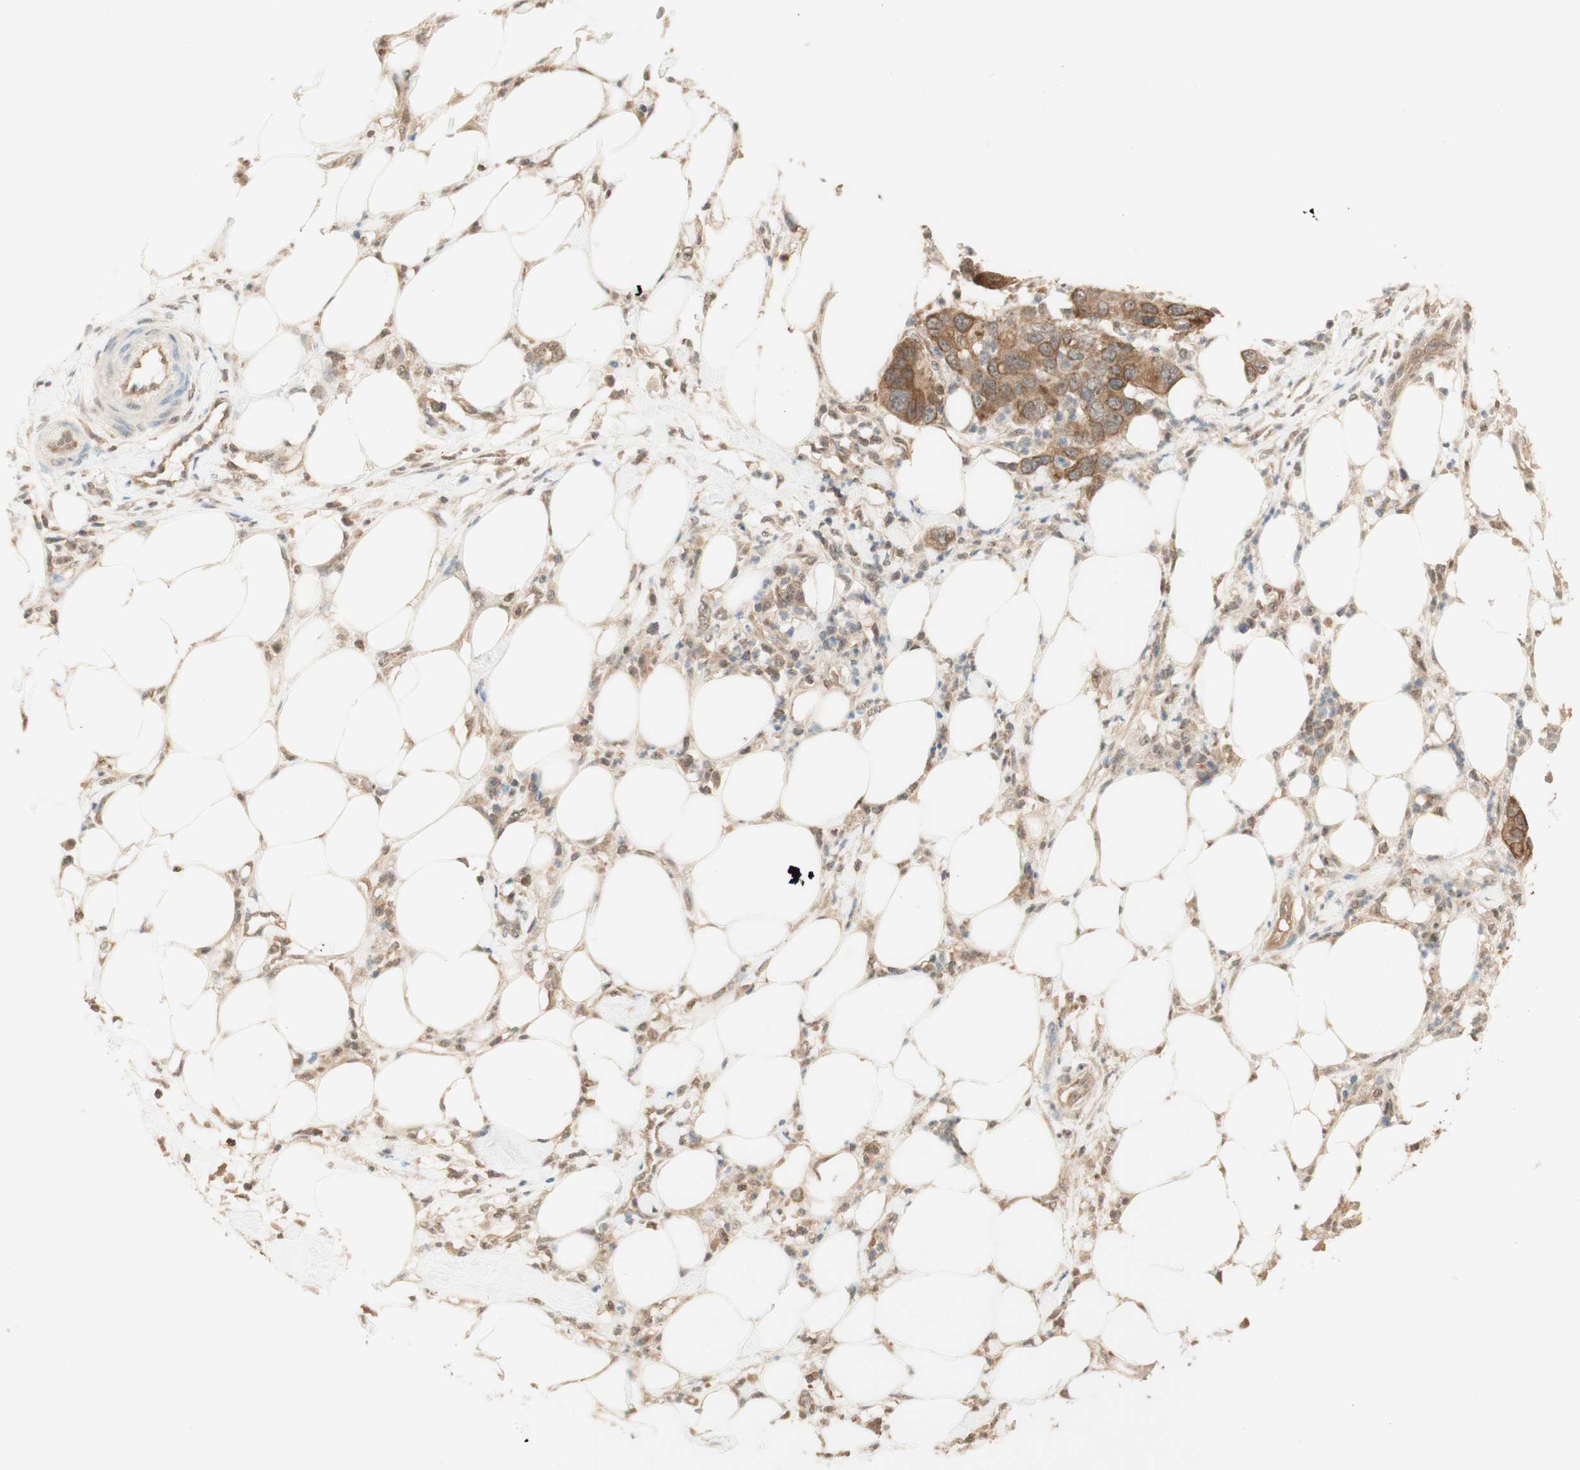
{"staining": {"intensity": "moderate", "quantity": ">75%", "location": "cytoplasmic/membranous"}, "tissue": "pancreatic cancer", "cell_type": "Tumor cells", "image_type": "cancer", "snomed": [{"axis": "morphology", "description": "Adenocarcinoma, NOS"}, {"axis": "topography", "description": "Pancreas"}], "caption": "Protein staining shows moderate cytoplasmic/membranous positivity in about >75% of tumor cells in pancreatic cancer (adenocarcinoma).", "gene": "SPINT2", "patient": {"sex": "female", "age": 71}}